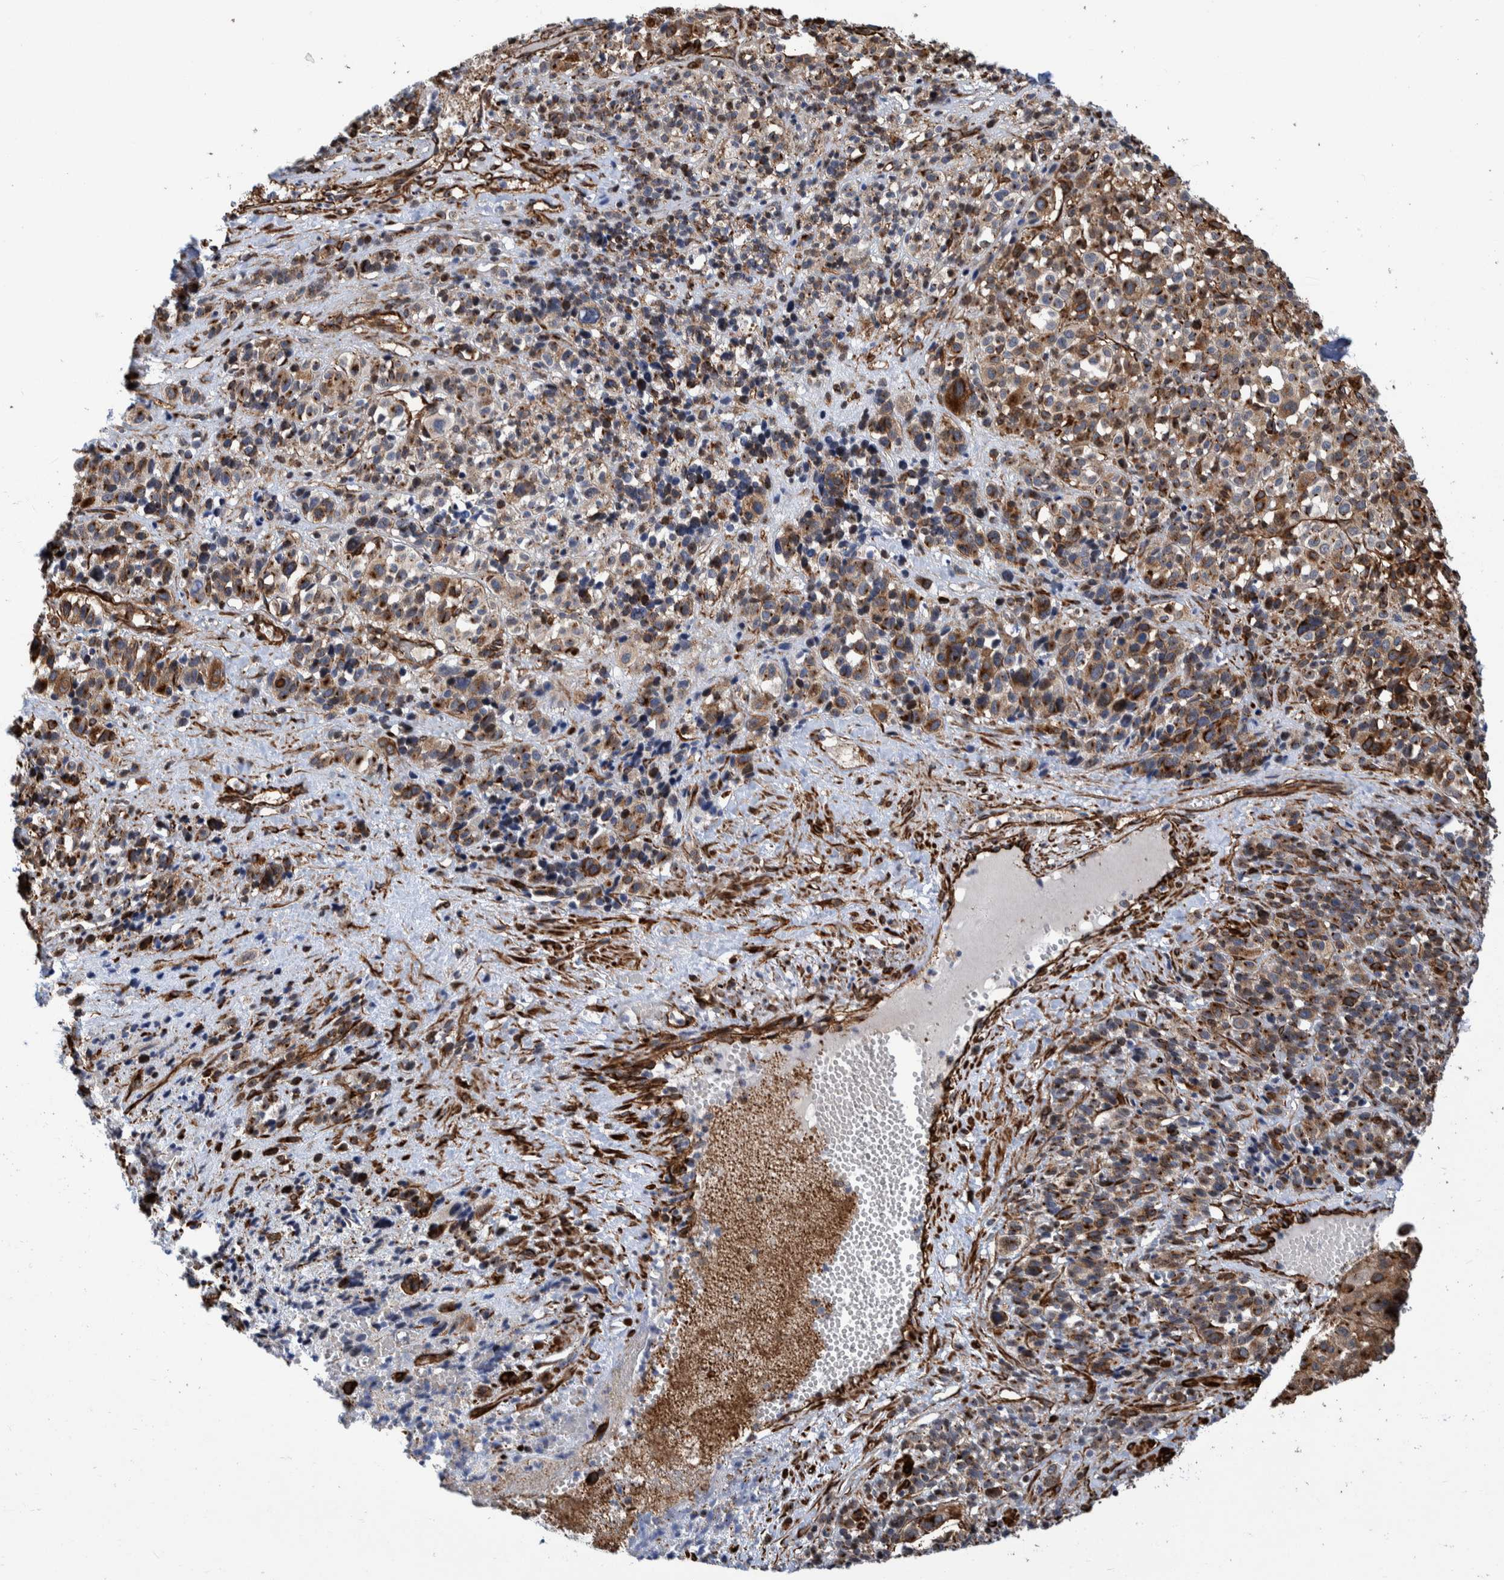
{"staining": {"intensity": "strong", "quantity": ">75%", "location": "cytoplasmic/membranous"}, "tissue": "melanoma", "cell_type": "Tumor cells", "image_type": "cancer", "snomed": [{"axis": "morphology", "description": "Malignant melanoma, Metastatic site"}, {"axis": "topography", "description": "Skin"}], "caption": "IHC (DAB) staining of human malignant melanoma (metastatic site) demonstrates strong cytoplasmic/membranous protein expression in approximately >75% of tumor cells. Nuclei are stained in blue.", "gene": "CCDC57", "patient": {"sex": "female", "age": 74}}